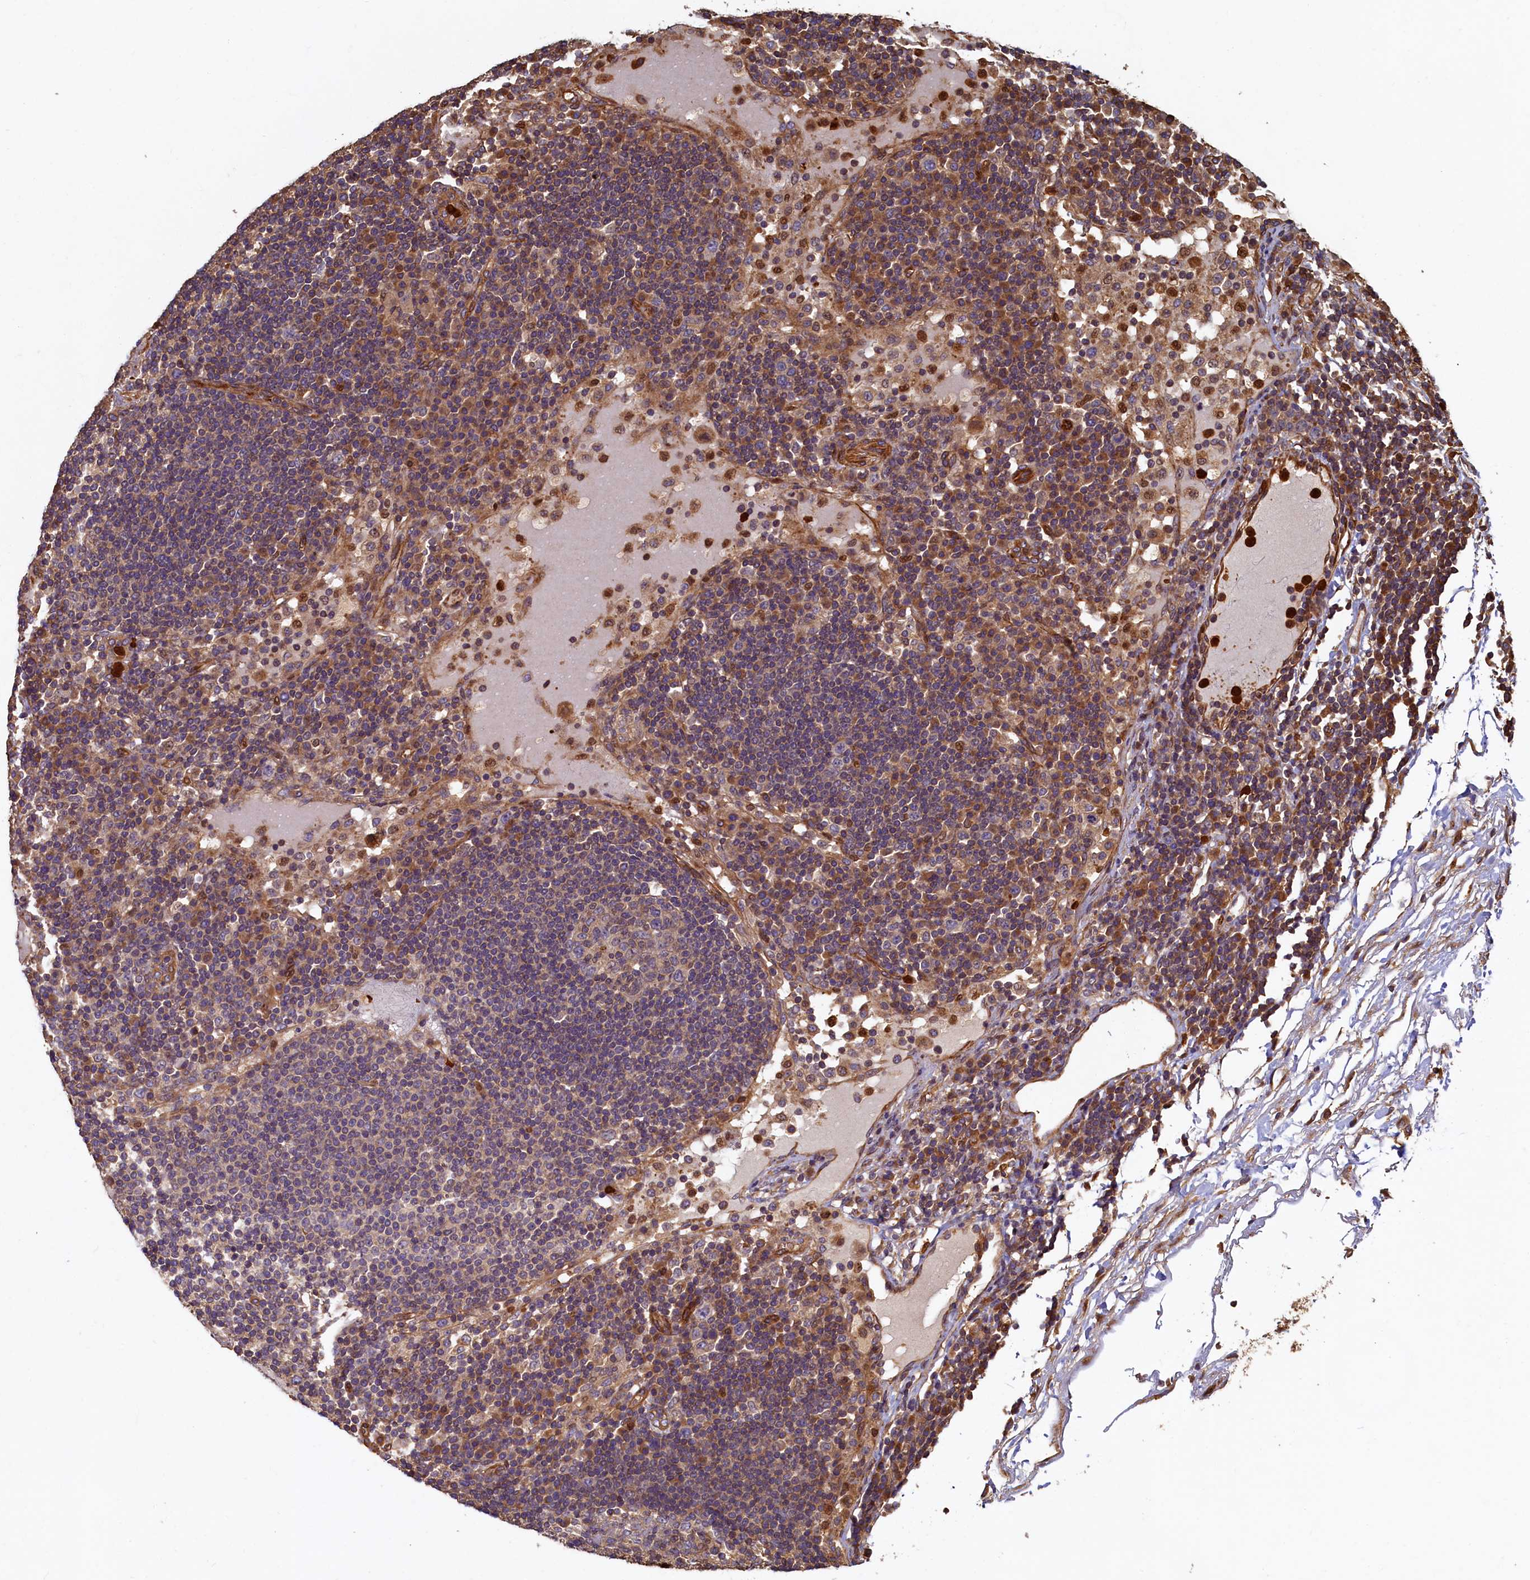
{"staining": {"intensity": "weak", "quantity": "25%-75%", "location": "cytoplasmic/membranous"}, "tissue": "lymph node", "cell_type": "Germinal center cells", "image_type": "normal", "snomed": [{"axis": "morphology", "description": "Normal tissue, NOS"}, {"axis": "topography", "description": "Lymph node"}], "caption": "An image of lymph node stained for a protein demonstrates weak cytoplasmic/membranous brown staining in germinal center cells. The protein of interest is stained brown, and the nuclei are stained in blue (DAB (3,3'-diaminobenzidine) IHC with brightfield microscopy, high magnification).", "gene": "CCDC102B", "patient": {"sex": "female", "age": 53}}